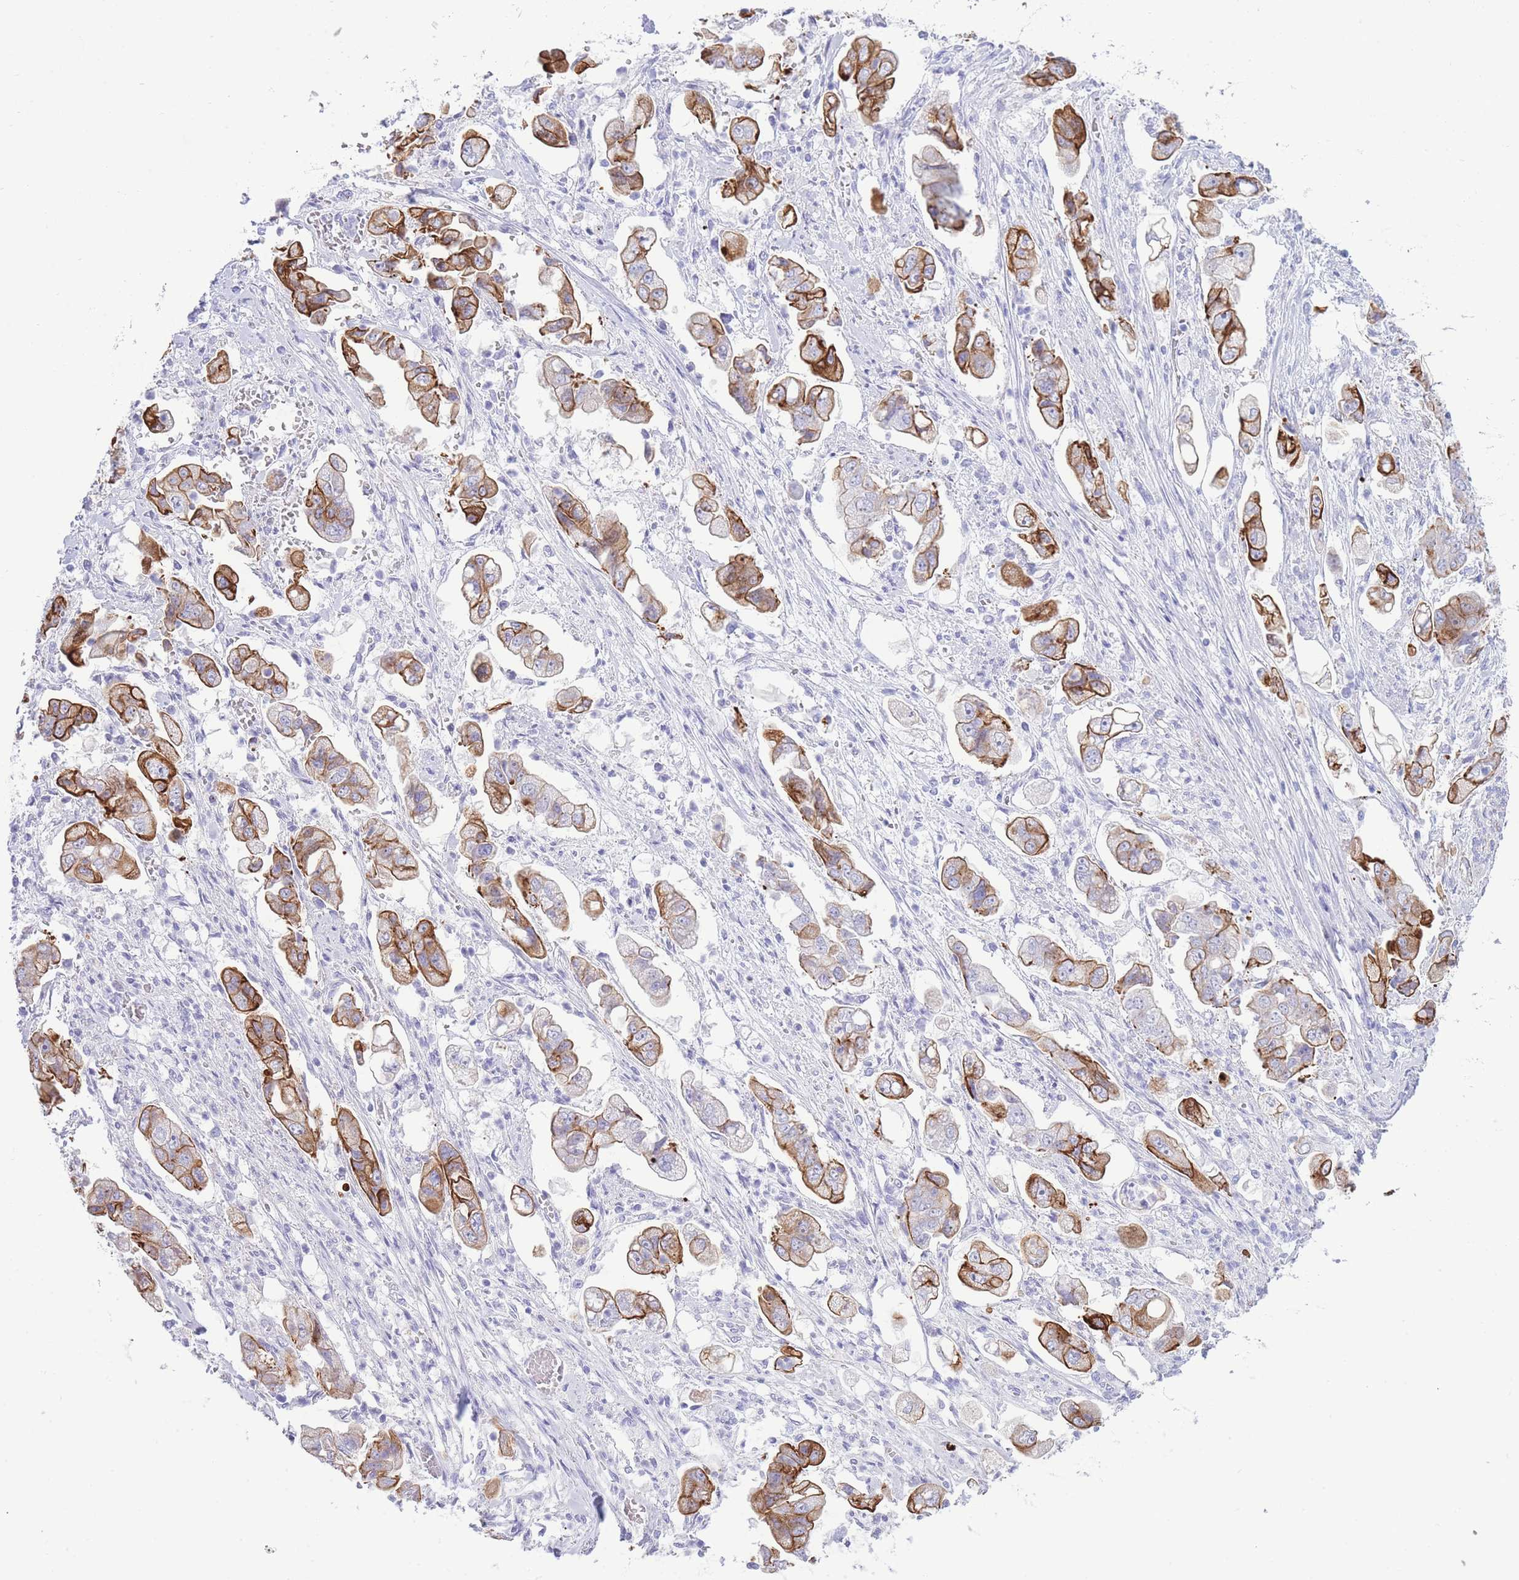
{"staining": {"intensity": "strong", "quantity": "25%-75%", "location": "cytoplasmic/membranous"}, "tissue": "stomach cancer", "cell_type": "Tumor cells", "image_type": "cancer", "snomed": [{"axis": "morphology", "description": "Adenocarcinoma, NOS"}, {"axis": "topography", "description": "Stomach"}], "caption": "High-magnification brightfield microscopy of stomach cancer (adenocarcinoma) stained with DAB (3,3'-diaminobenzidine) (brown) and counterstained with hematoxylin (blue). tumor cells exhibit strong cytoplasmic/membranous expression is appreciated in about25%-75% of cells. (Brightfield microscopy of DAB IHC at high magnification).", "gene": "VWA8", "patient": {"sex": "male", "age": 62}}